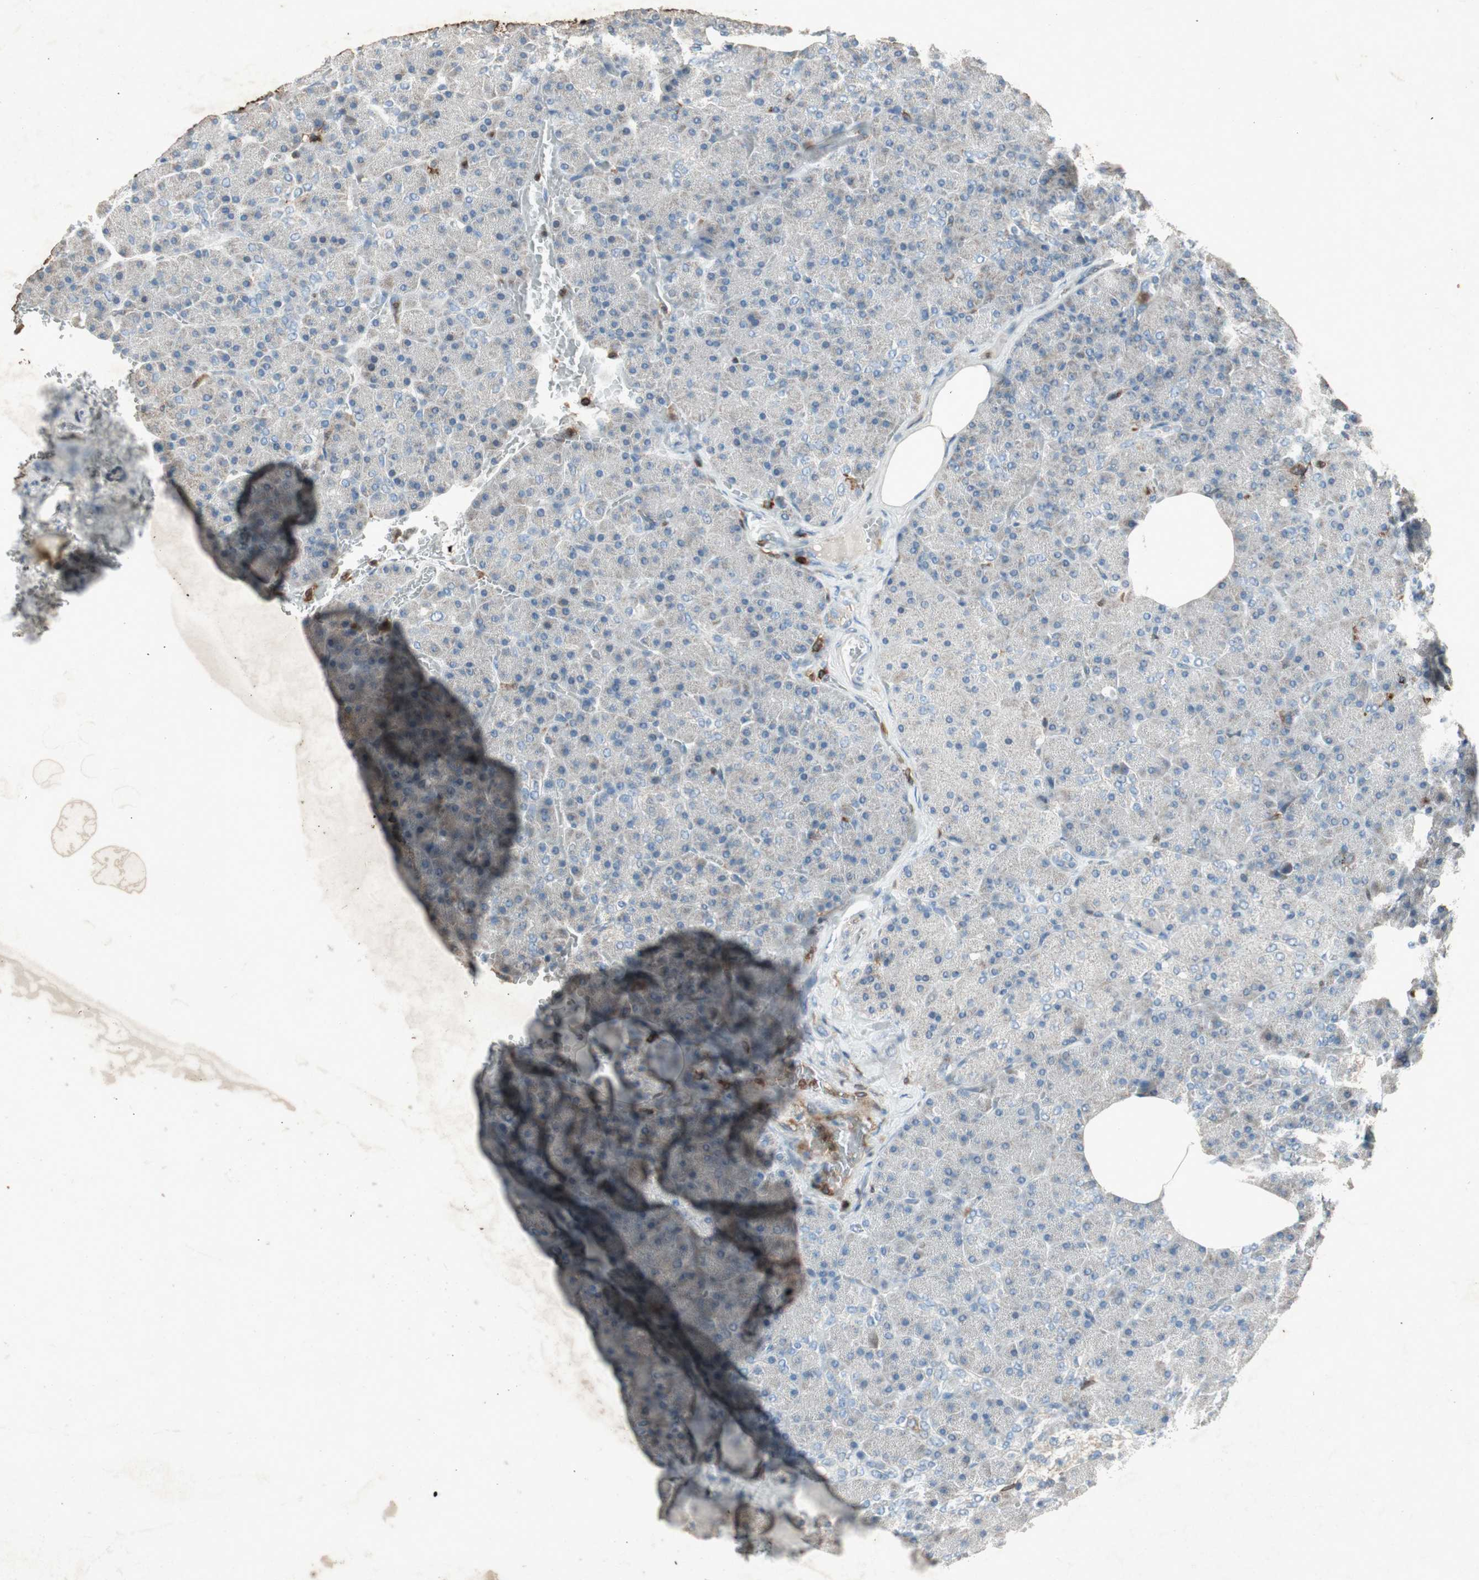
{"staining": {"intensity": "weak", "quantity": "25%-75%", "location": "cytoplasmic/membranous"}, "tissue": "pancreas", "cell_type": "Exocrine glandular cells", "image_type": "normal", "snomed": [{"axis": "morphology", "description": "Normal tissue, NOS"}, {"axis": "topography", "description": "Pancreas"}], "caption": "The histopathology image displays a brown stain indicating the presence of a protein in the cytoplasmic/membranous of exocrine glandular cells in pancreas.", "gene": "TYROBP", "patient": {"sex": "female", "age": 35}}